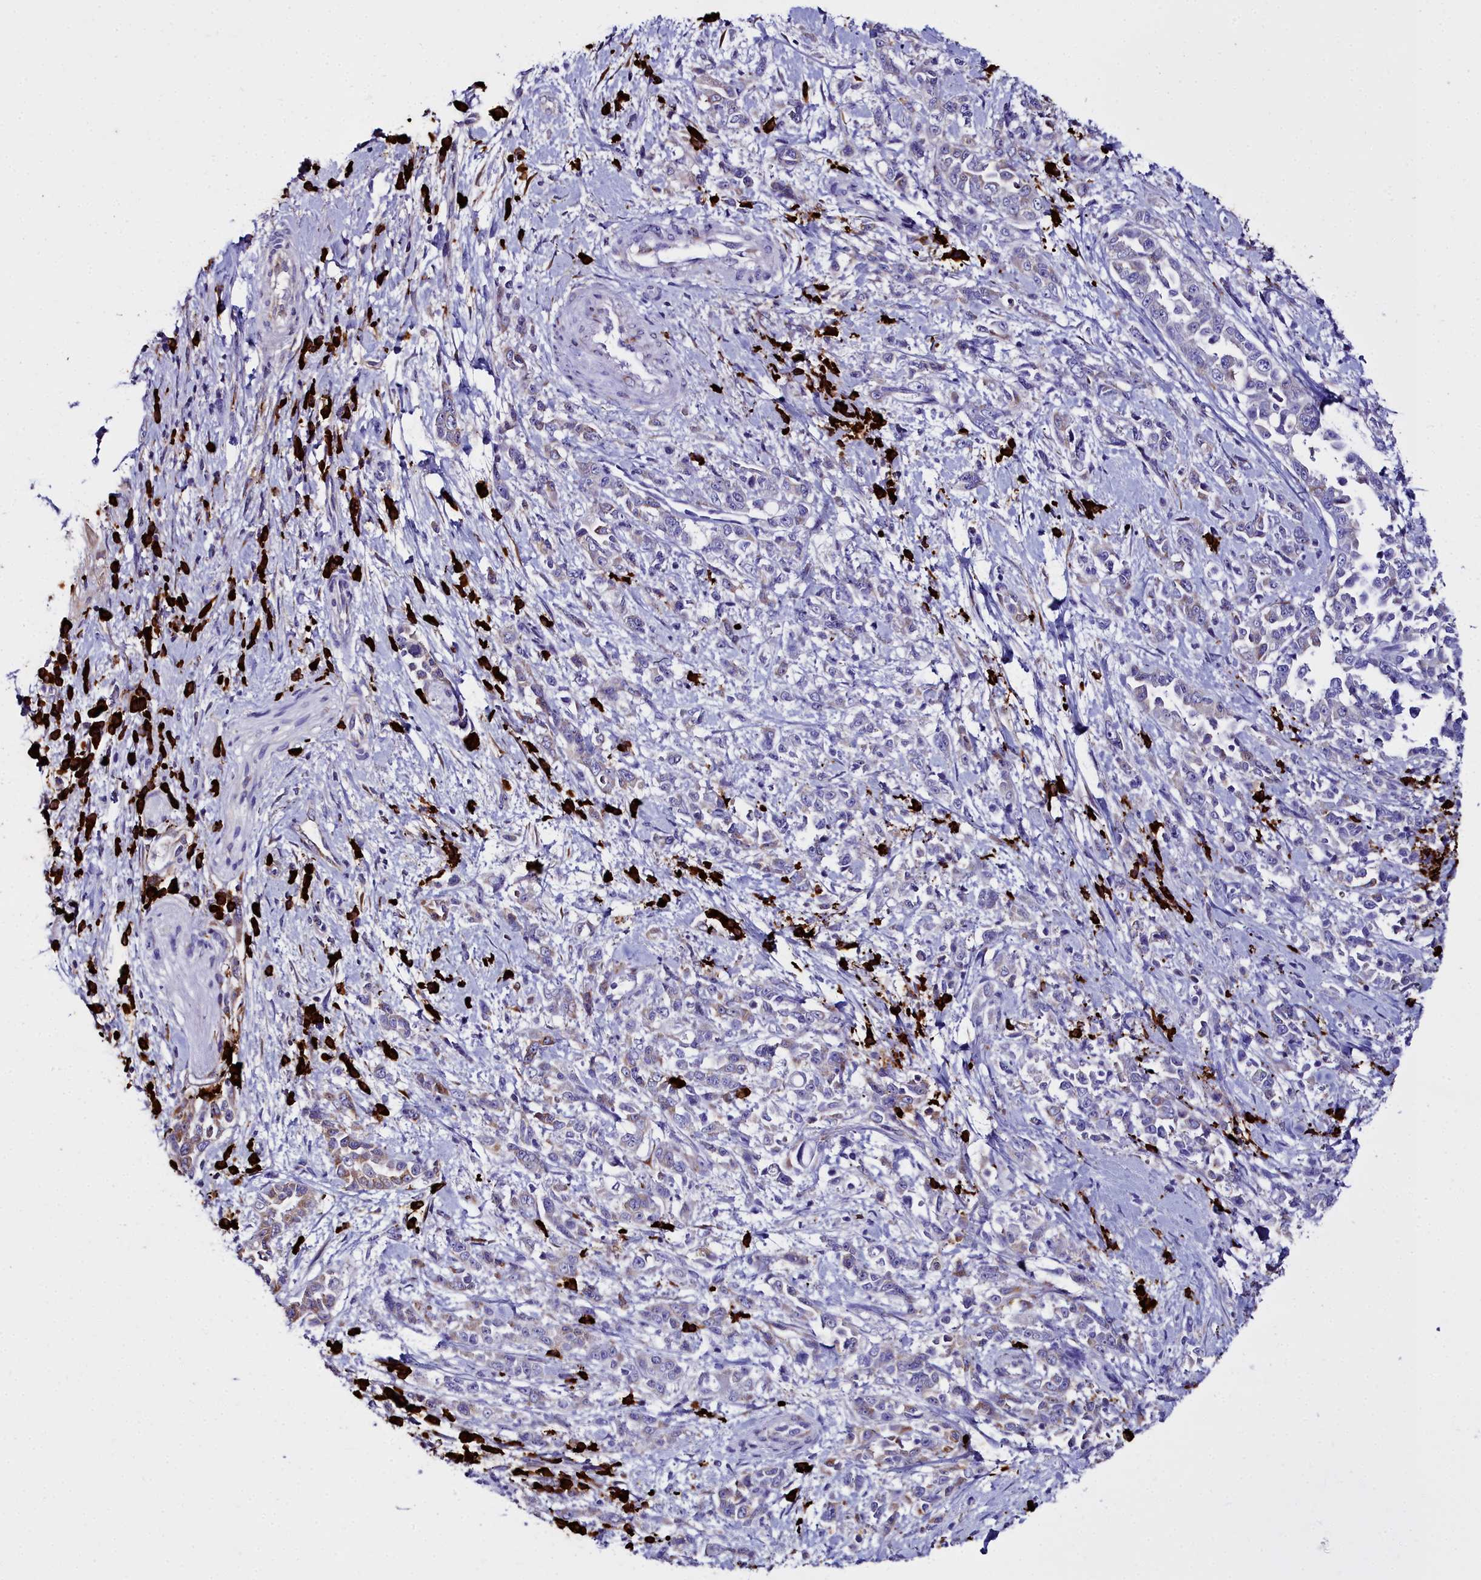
{"staining": {"intensity": "weak", "quantity": "<25%", "location": "cytoplasmic/membranous"}, "tissue": "pancreatic cancer", "cell_type": "Tumor cells", "image_type": "cancer", "snomed": [{"axis": "morphology", "description": "Normal tissue, NOS"}, {"axis": "morphology", "description": "Adenocarcinoma, NOS"}, {"axis": "topography", "description": "Pancreas"}], "caption": "The image reveals no staining of tumor cells in pancreatic cancer.", "gene": "TXNDC5", "patient": {"sex": "female", "age": 64}}